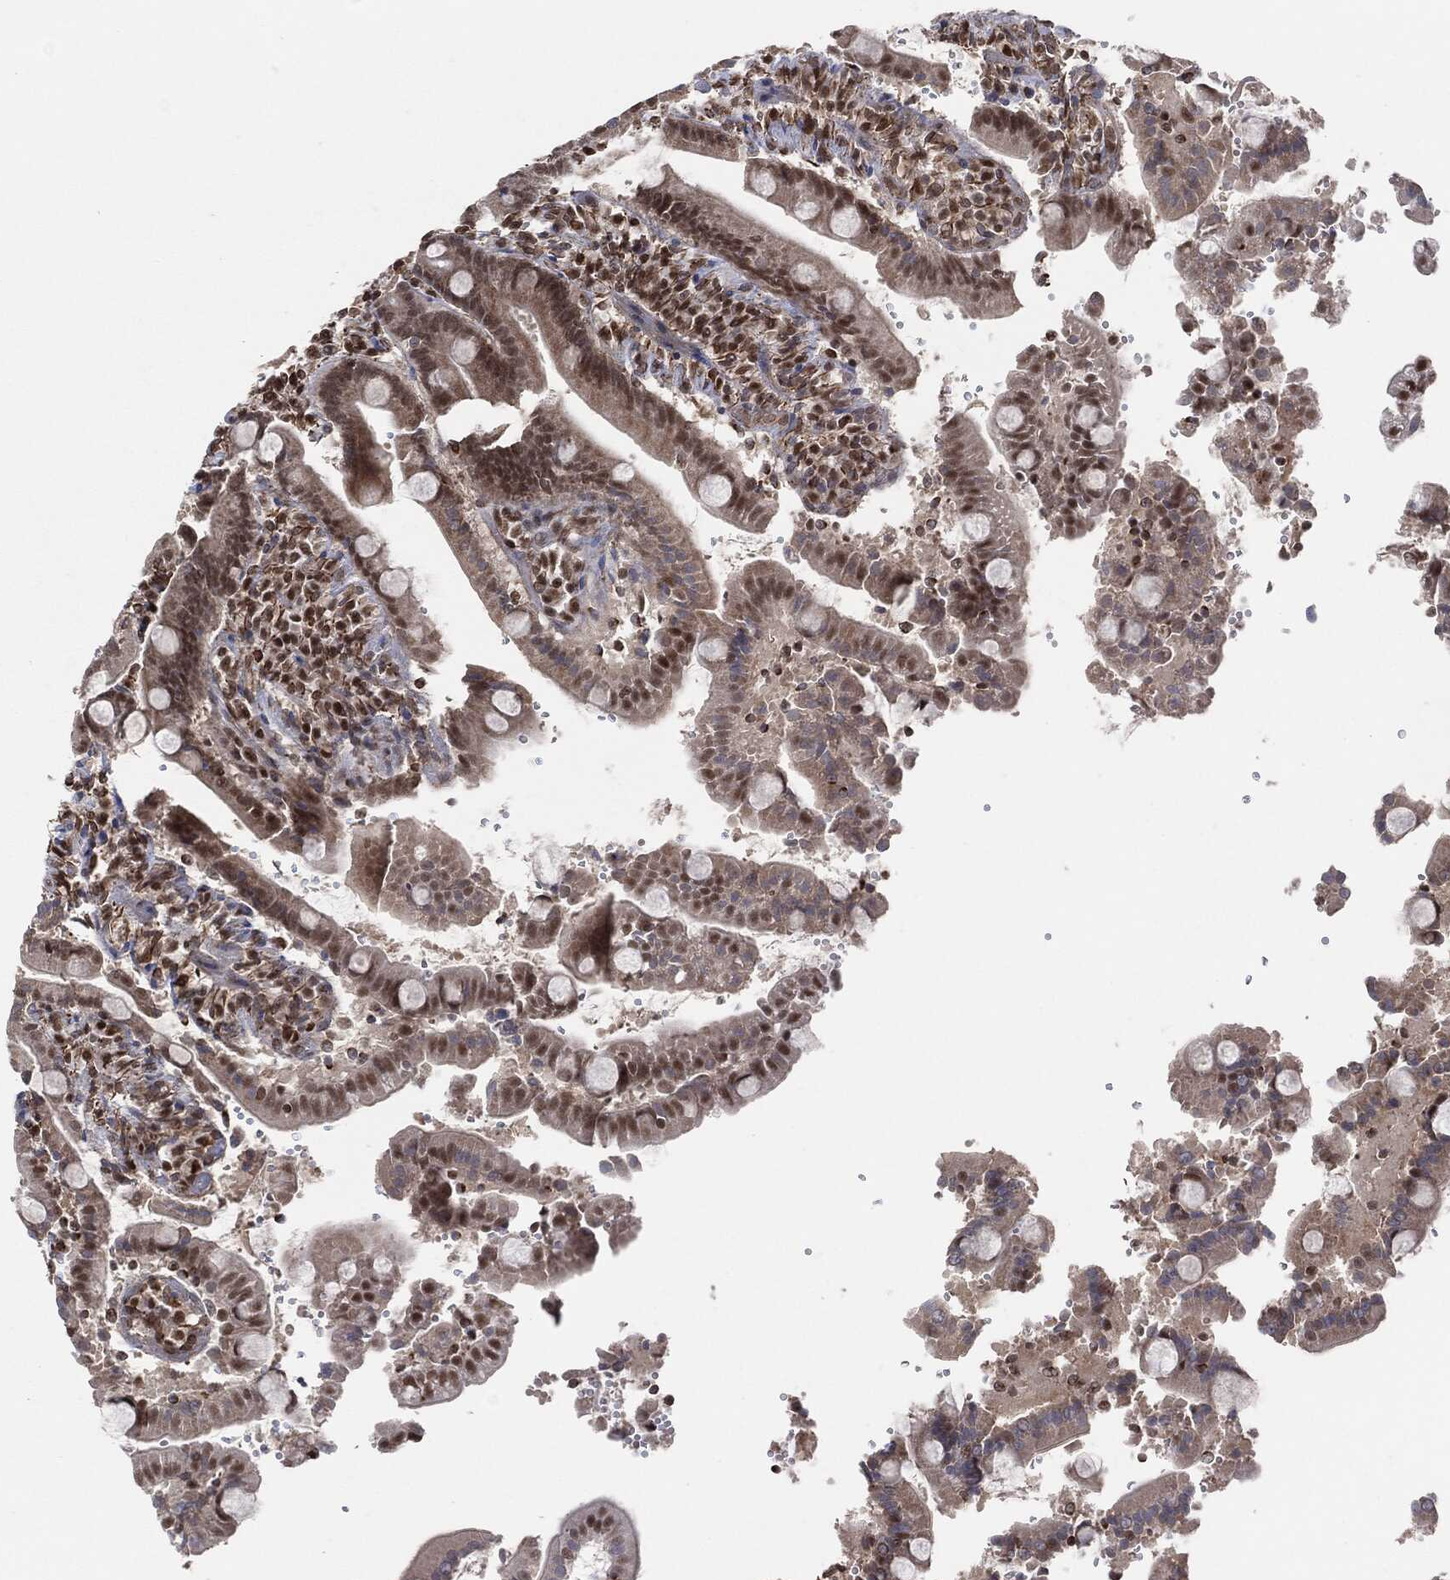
{"staining": {"intensity": "moderate", "quantity": "<25%", "location": "nuclear"}, "tissue": "duodenum", "cell_type": "Glandular cells", "image_type": "normal", "snomed": [{"axis": "morphology", "description": "Normal tissue, NOS"}, {"axis": "topography", "description": "Duodenum"}], "caption": "A high-resolution histopathology image shows immunohistochemistry (IHC) staining of unremarkable duodenum, which reveals moderate nuclear positivity in approximately <25% of glandular cells.", "gene": "TP53RK", "patient": {"sex": "female", "age": 62}}